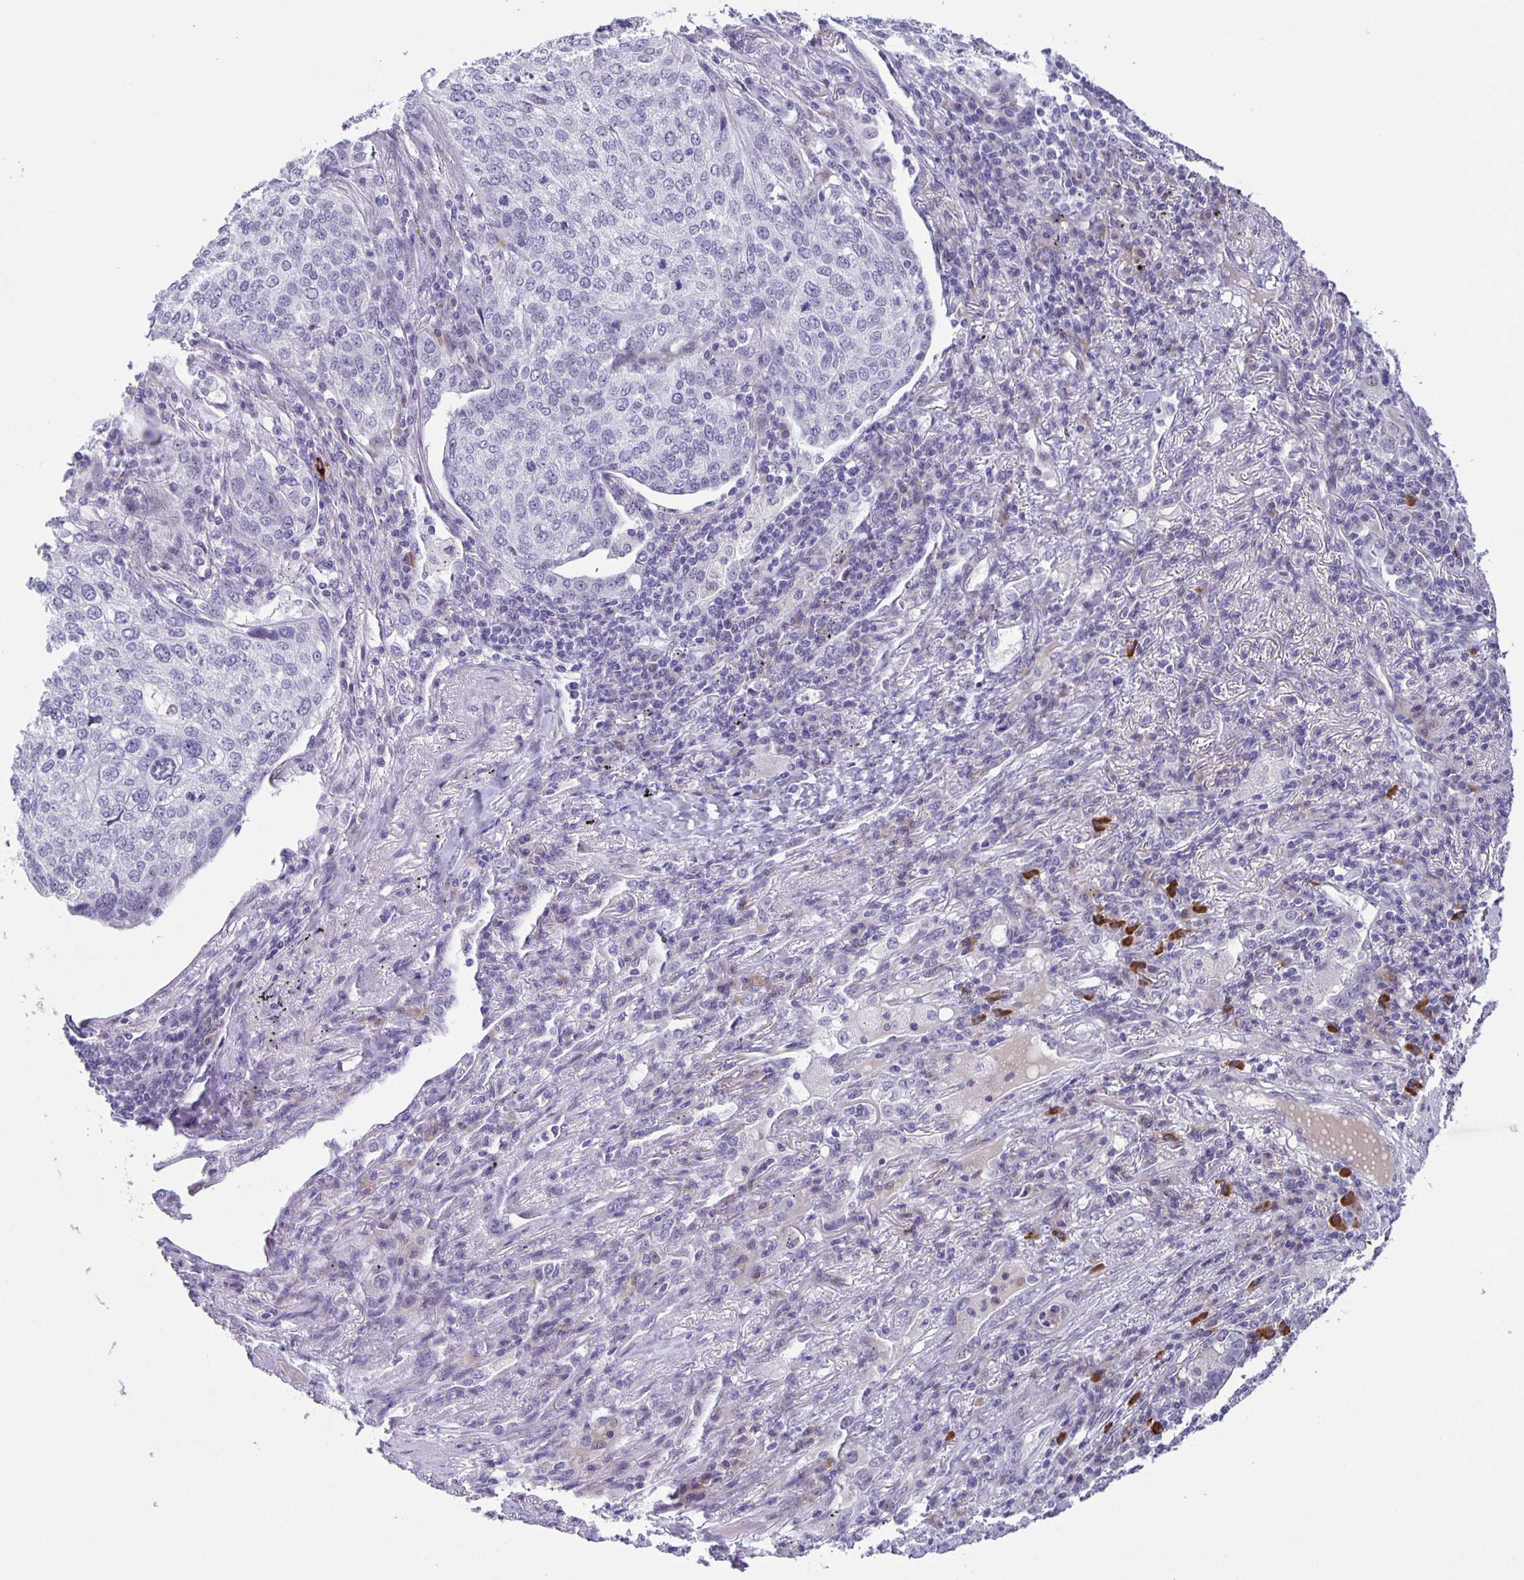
{"staining": {"intensity": "negative", "quantity": "none", "location": "none"}, "tissue": "lung cancer", "cell_type": "Tumor cells", "image_type": "cancer", "snomed": [{"axis": "morphology", "description": "Squamous cell carcinoma, NOS"}, {"axis": "topography", "description": "Lung"}], "caption": "Histopathology image shows no significant protein staining in tumor cells of lung squamous cell carcinoma.", "gene": "PHRF1", "patient": {"sex": "male", "age": 63}}